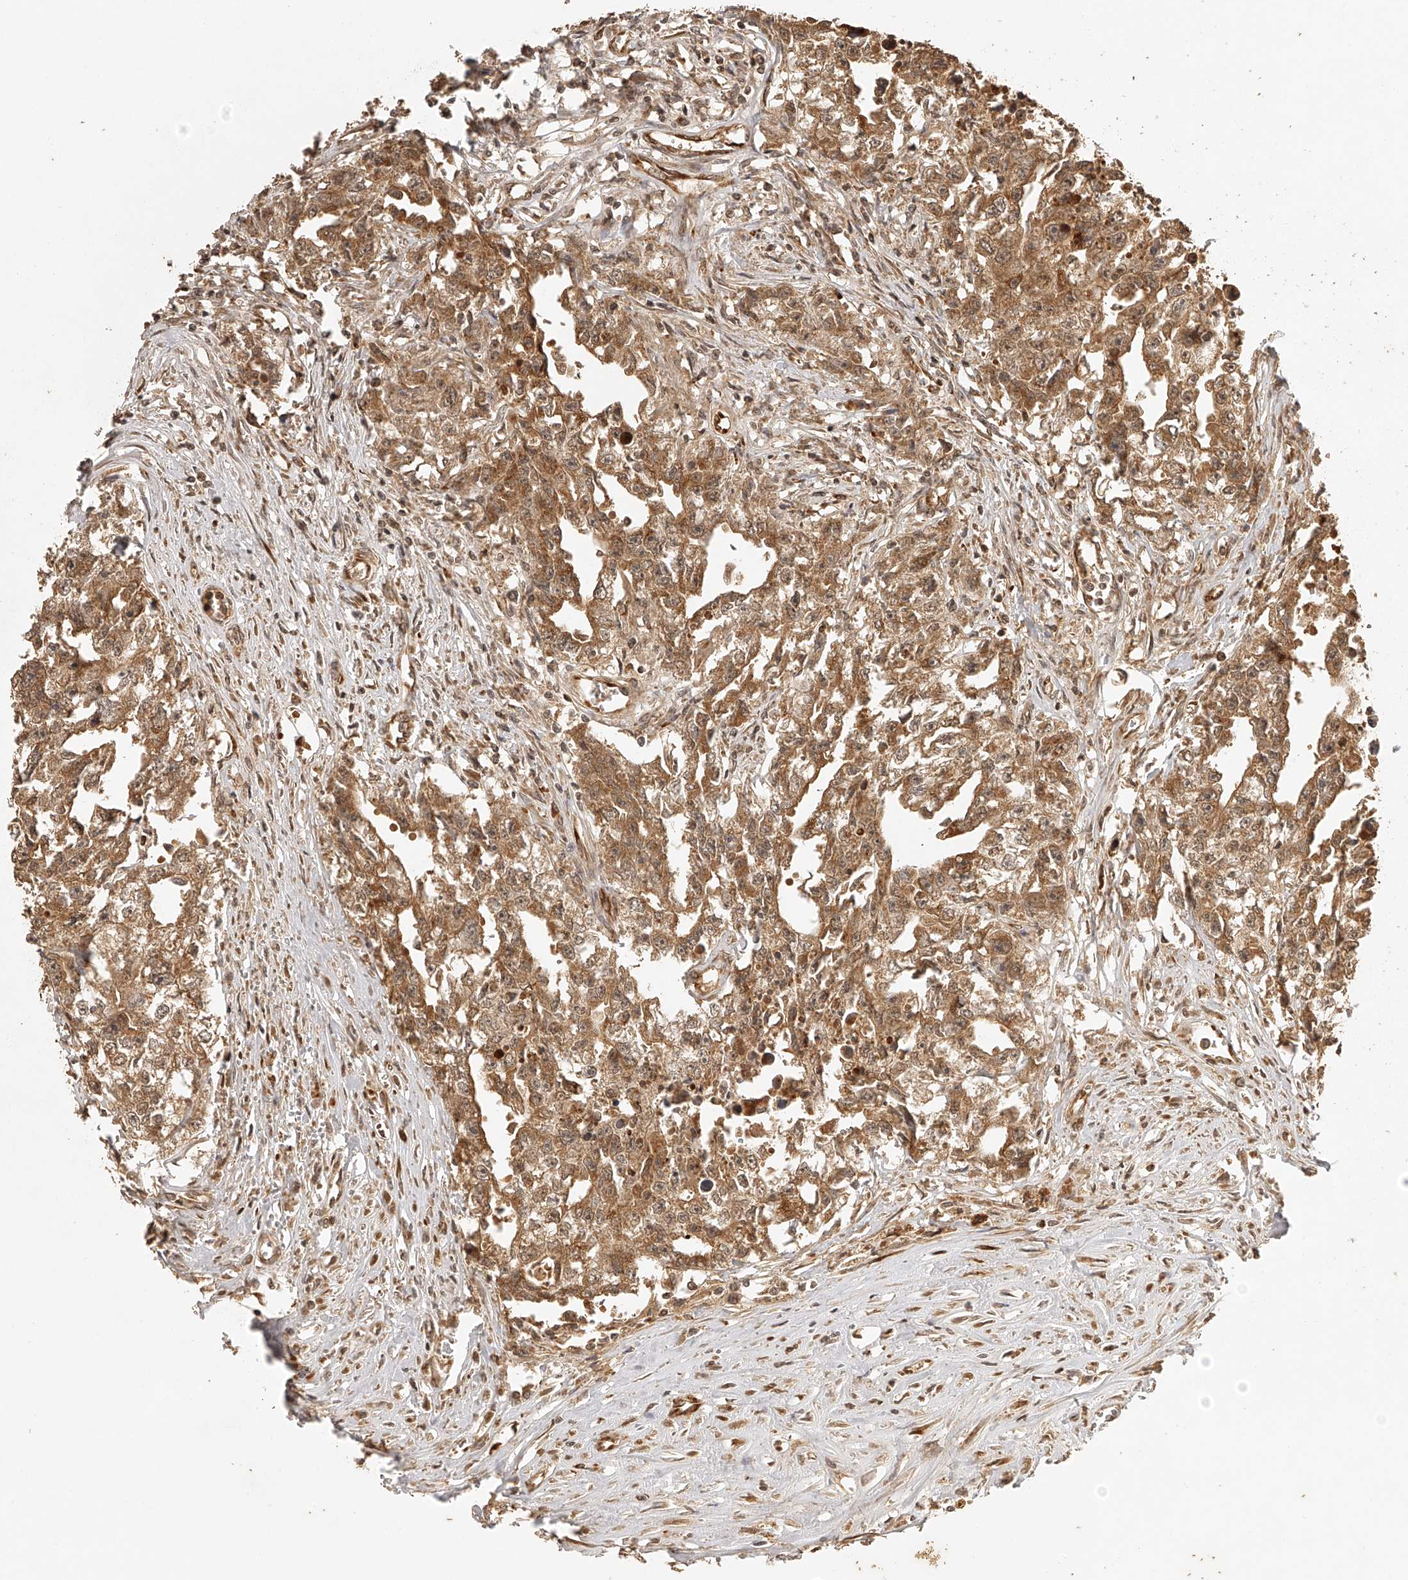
{"staining": {"intensity": "moderate", "quantity": ">75%", "location": "cytoplasmic/membranous"}, "tissue": "testis cancer", "cell_type": "Tumor cells", "image_type": "cancer", "snomed": [{"axis": "morphology", "description": "Seminoma, NOS"}, {"axis": "morphology", "description": "Carcinoma, Embryonal, NOS"}, {"axis": "topography", "description": "Testis"}], "caption": "A photomicrograph showing moderate cytoplasmic/membranous expression in approximately >75% of tumor cells in testis cancer (seminoma), as visualized by brown immunohistochemical staining.", "gene": "BCL2L11", "patient": {"sex": "male", "age": 43}}